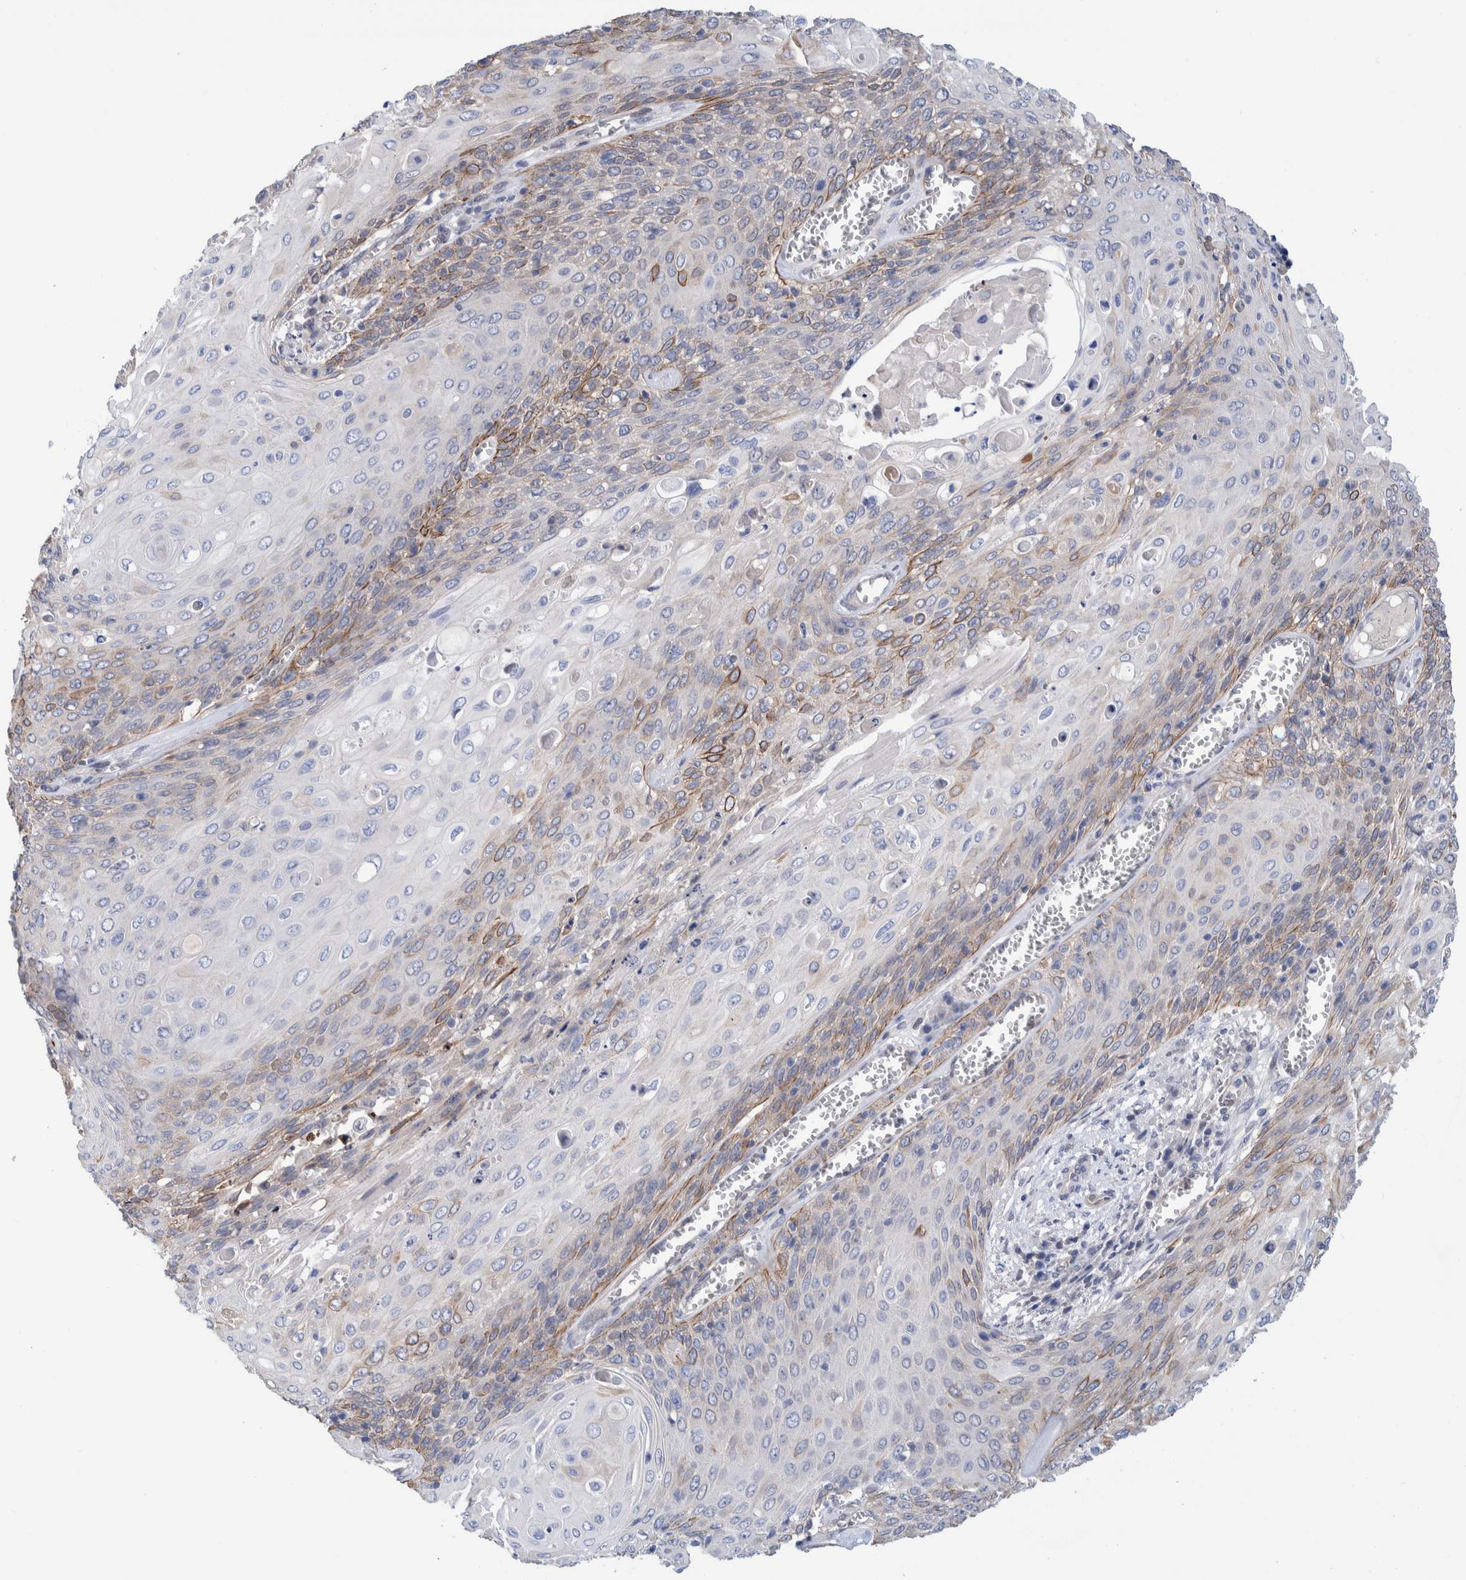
{"staining": {"intensity": "moderate", "quantity": "<25%", "location": "cytoplasmic/membranous"}, "tissue": "cervical cancer", "cell_type": "Tumor cells", "image_type": "cancer", "snomed": [{"axis": "morphology", "description": "Squamous cell carcinoma, NOS"}, {"axis": "topography", "description": "Cervix"}], "caption": "The image shows staining of cervical cancer, revealing moderate cytoplasmic/membranous protein positivity (brown color) within tumor cells.", "gene": "PFAS", "patient": {"sex": "female", "age": 39}}